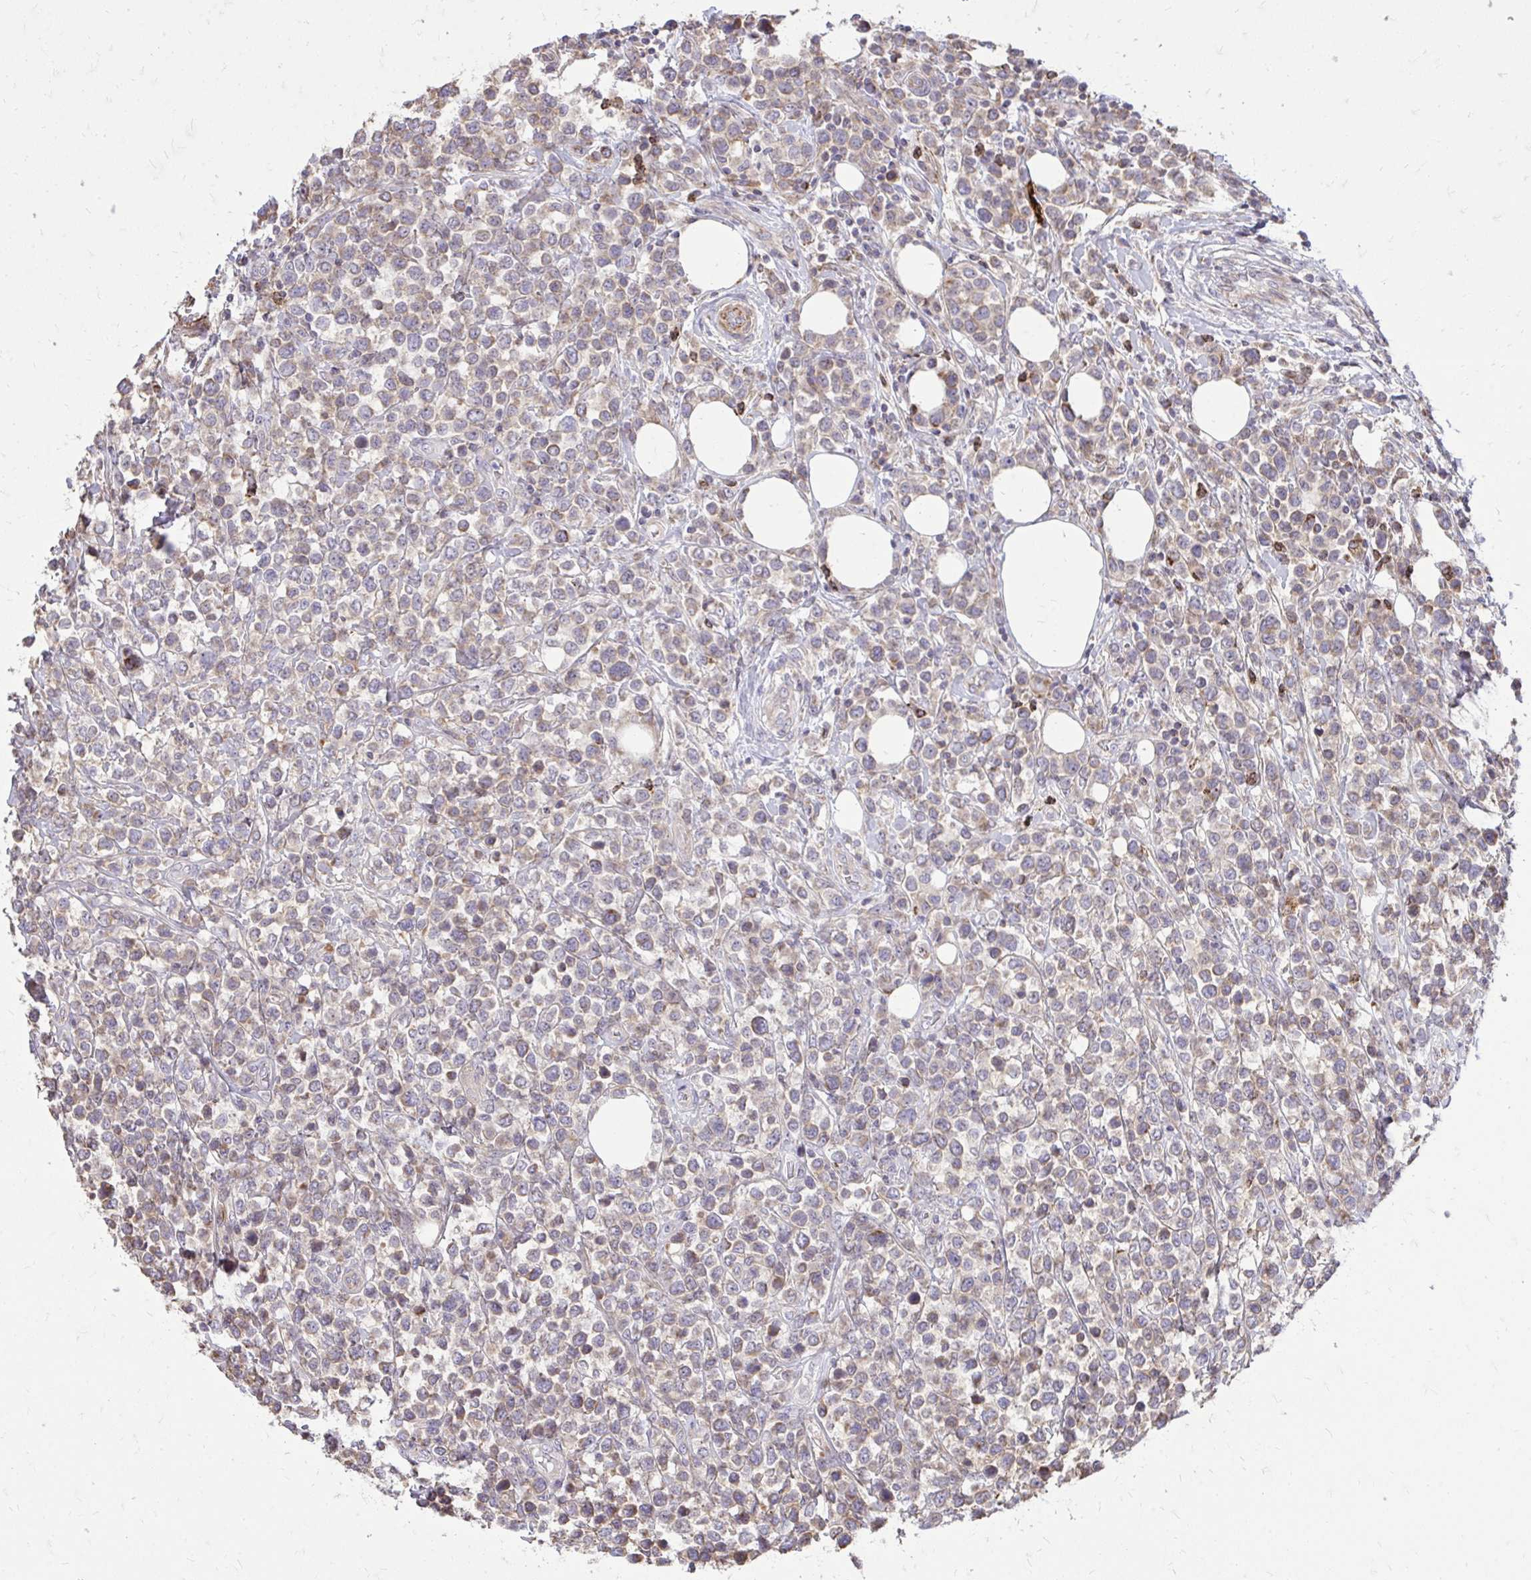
{"staining": {"intensity": "negative", "quantity": "none", "location": "none"}, "tissue": "lymphoma", "cell_type": "Tumor cells", "image_type": "cancer", "snomed": [{"axis": "morphology", "description": "Malignant lymphoma, non-Hodgkin's type, High grade"}, {"axis": "topography", "description": "Soft tissue"}], "caption": "There is no significant expression in tumor cells of lymphoma.", "gene": "SLC7A5", "patient": {"sex": "female", "age": 56}}